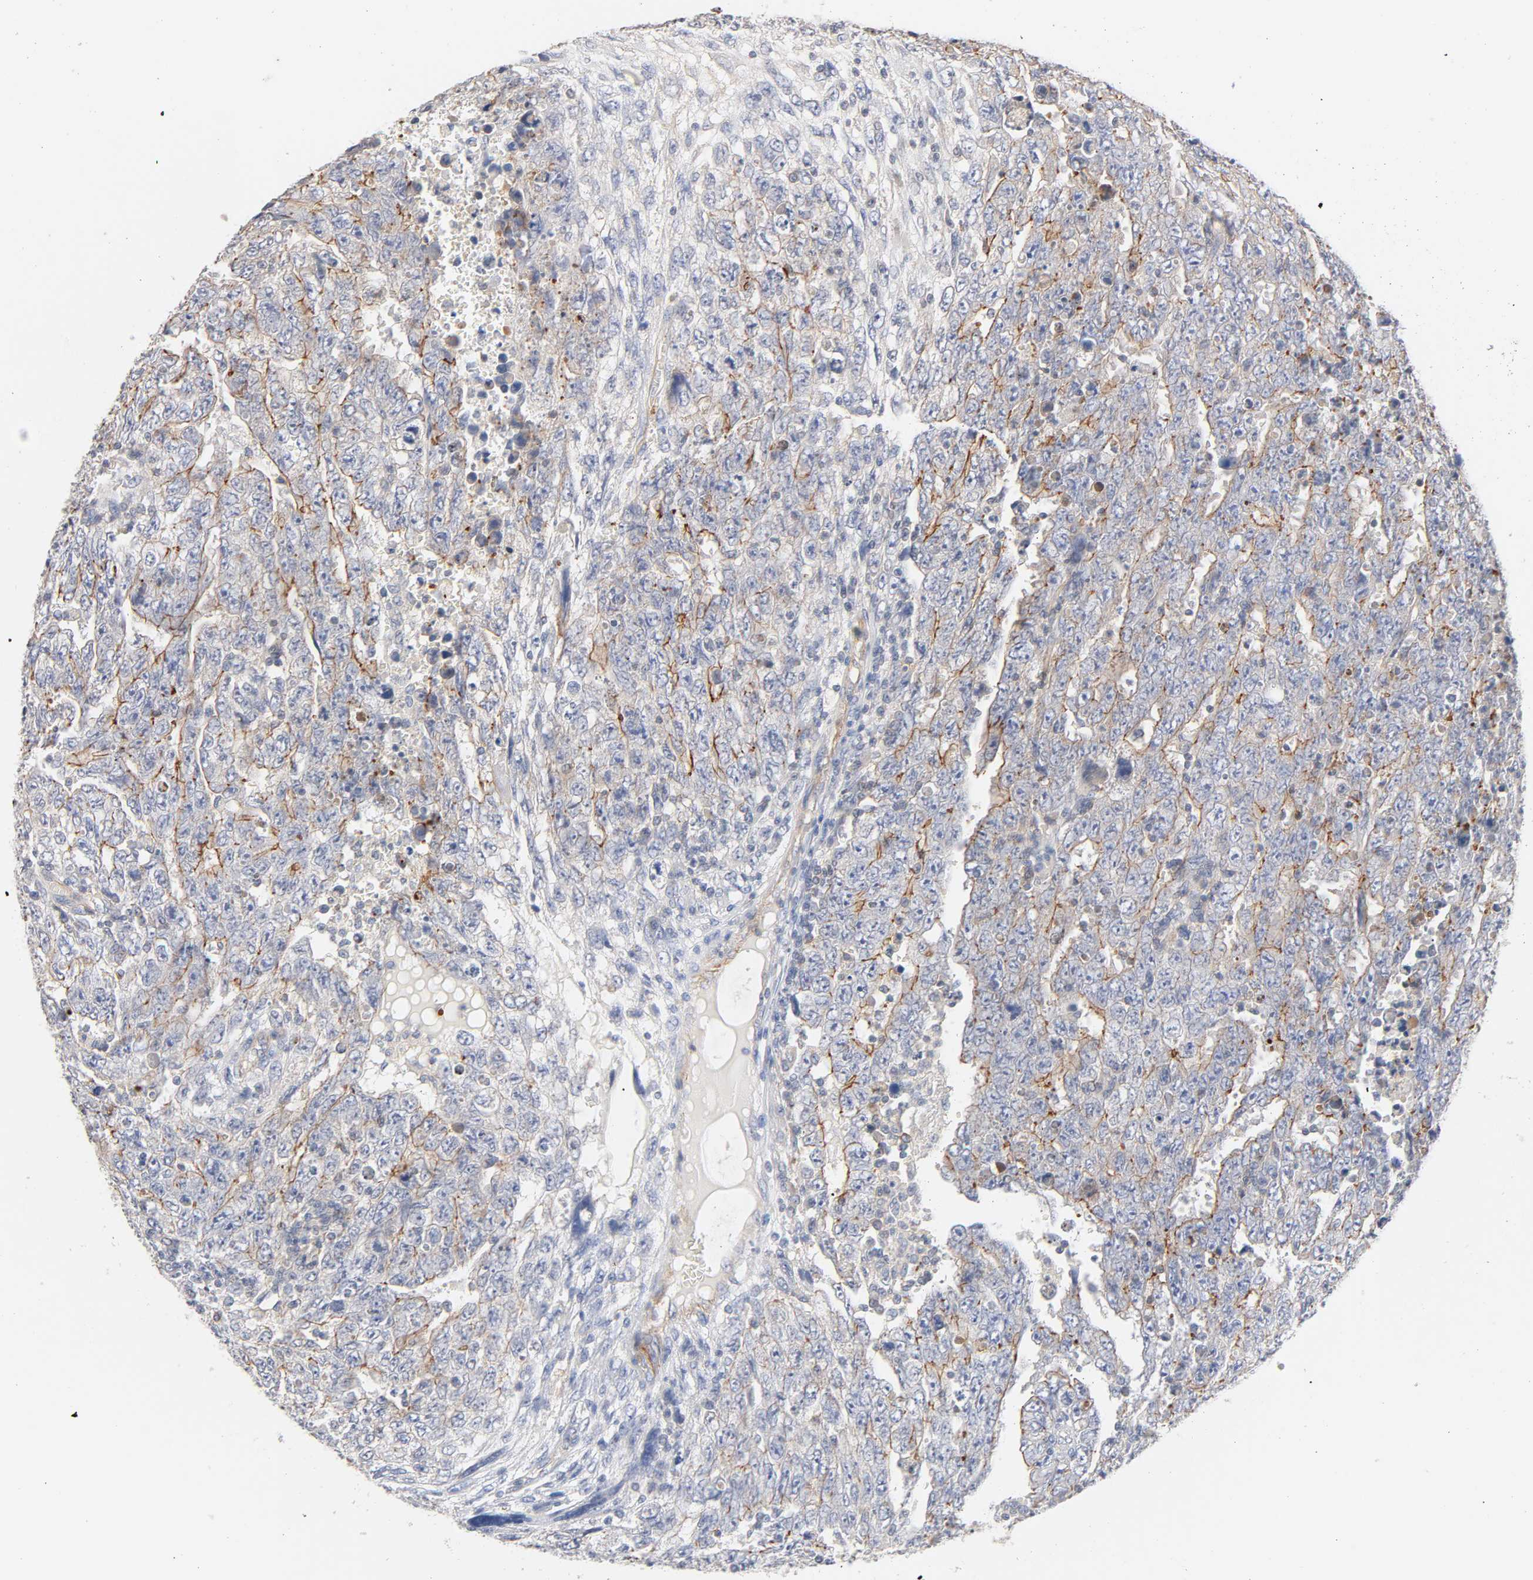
{"staining": {"intensity": "moderate", "quantity": ">75%", "location": "cytoplasmic/membranous"}, "tissue": "testis cancer", "cell_type": "Tumor cells", "image_type": "cancer", "snomed": [{"axis": "morphology", "description": "Carcinoma, Embryonal, NOS"}, {"axis": "topography", "description": "Testis"}], "caption": "Moderate cytoplasmic/membranous staining for a protein is present in approximately >75% of tumor cells of testis cancer using immunohistochemistry.", "gene": "STRN3", "patient": {"sex": "male", "age": 28}}